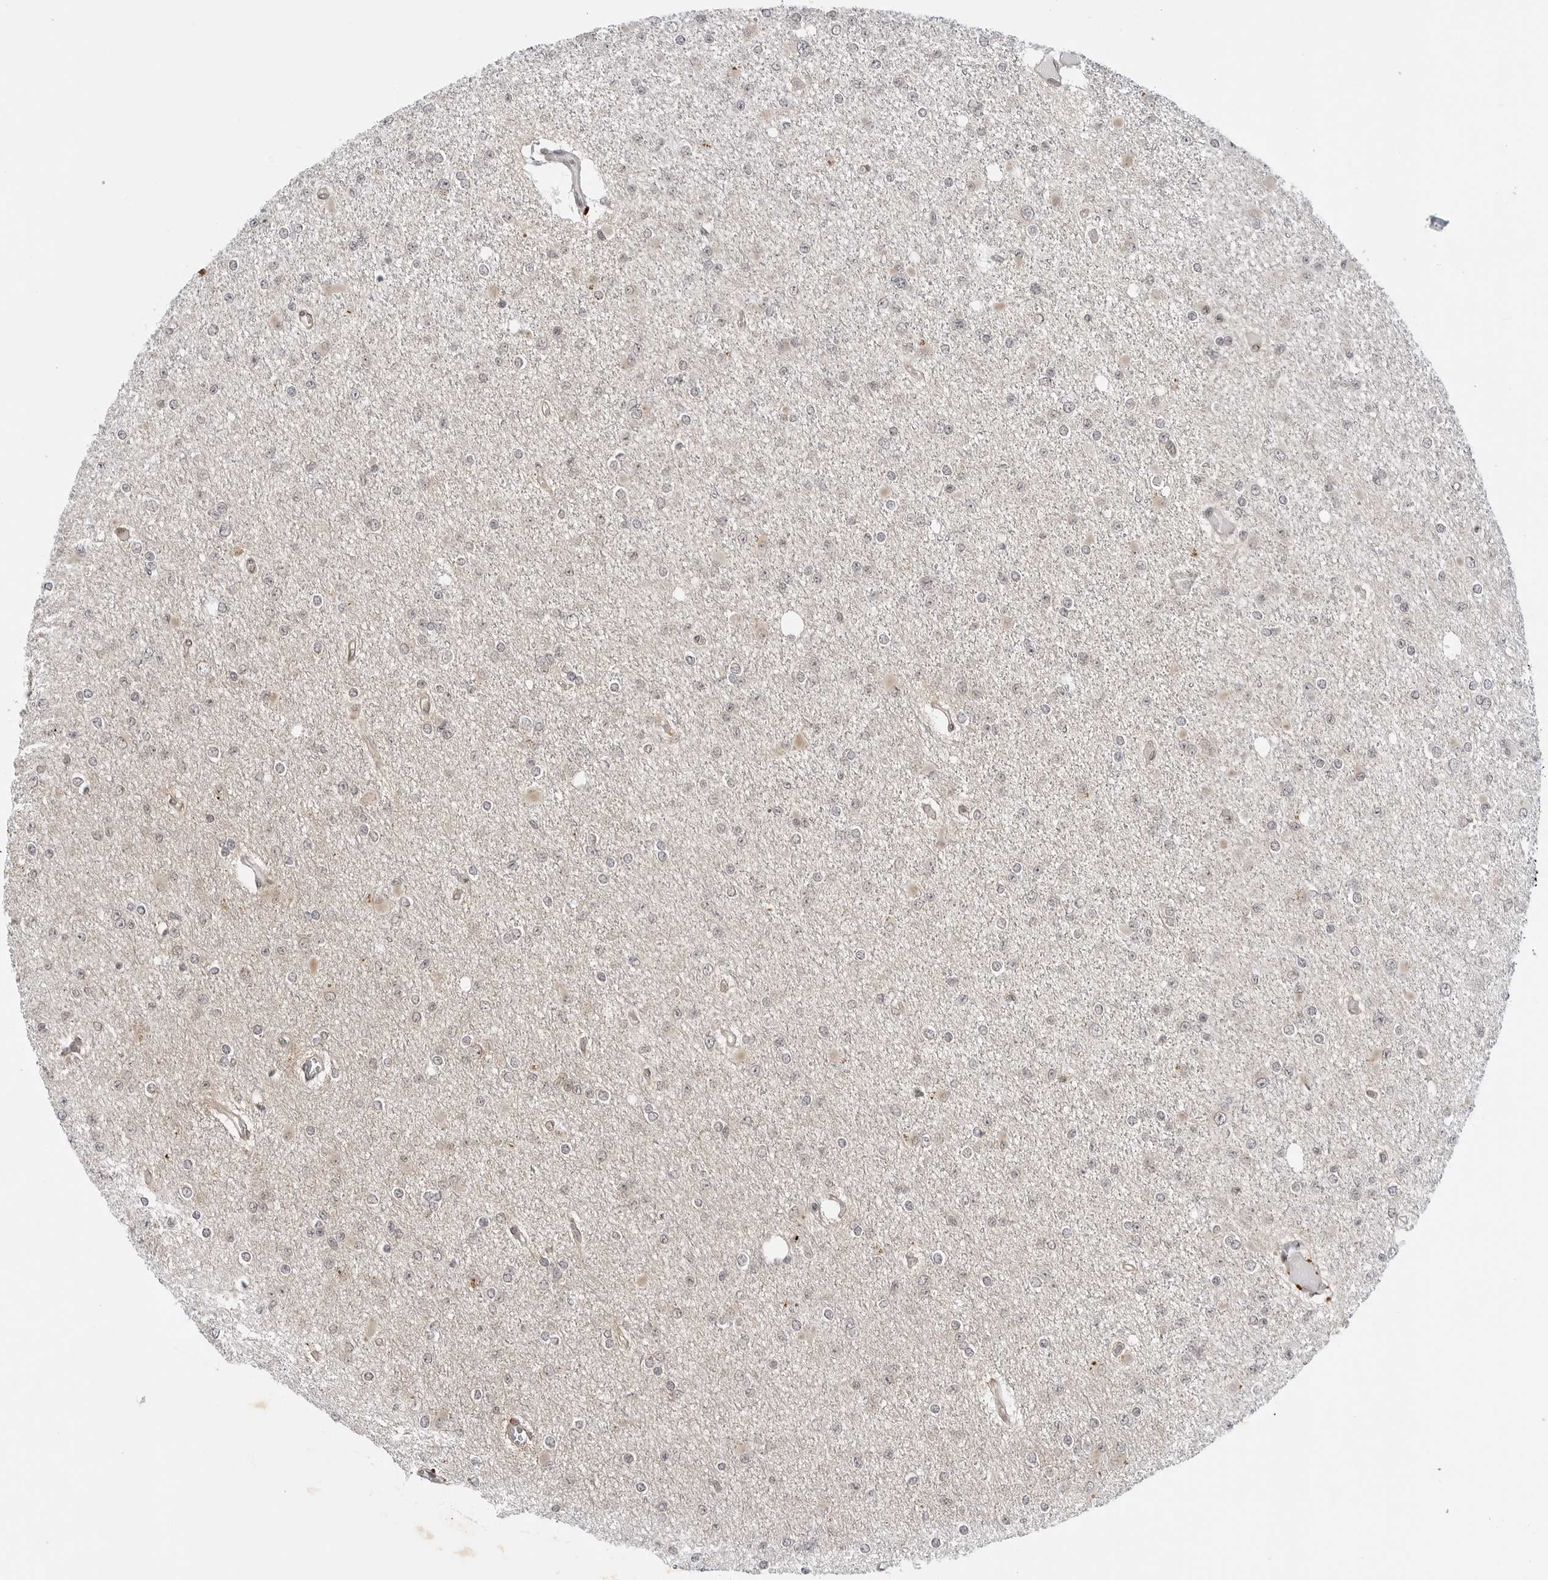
{"staining": {"intensity": "negative", "quantity": "none", "location": "none"}, "tissue": "glioma", "cell_type": "Tumor cells", "image_type": "cancer", "snomed": [{"axis": "morphology", "description": "Glioma, malignant, Low grade"}, {"axis": "topography", "description": "Brain"}], "caption": "There is no significant expression in tumor cells of low-grade glioma (malignant).", "gene": "TIPRL", "patient": {"sex": "female", "age": 22}}